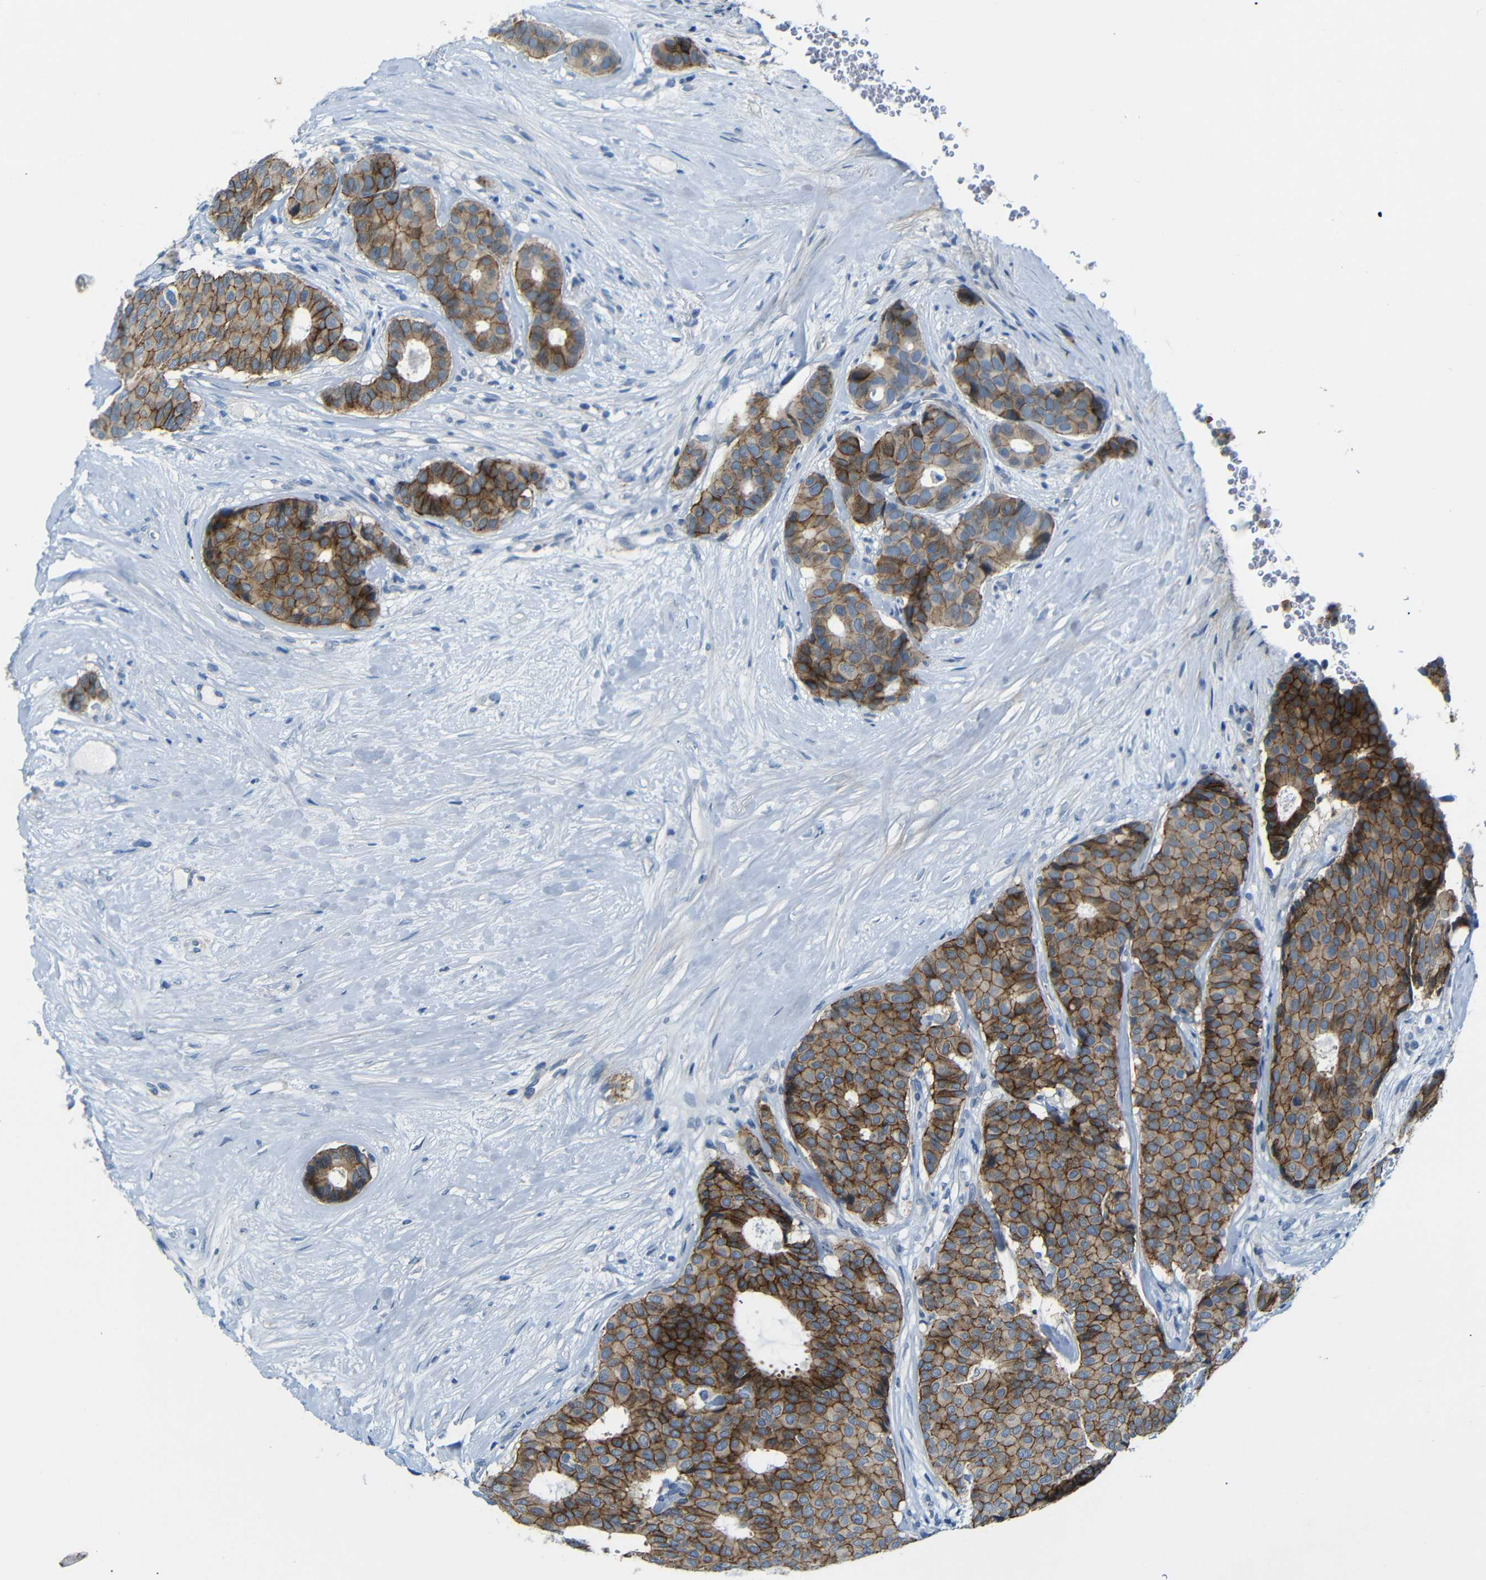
{"staining": {"intensity": "strong", "quantity": ">75%", "location": "cytoplasmic/membranous"}, "tissue": "breast cancer", "cell_type": "Tumor cells", "image_type": "cancer", "snomed": [{"axis": "morphology", "description": "Duct carcinoma"}, {"axis": "topography", "description": "Breast"}], "caption": "Immunohistochemical staining of human breast cancer demonstrates strong cytoplasmic/membranous protein positivity in approximately >75% of tumor cells. The staining was performed using DAB (3,3'-diaminobenzidine), with brown indicating positive protein expression. Nuclei are stained blue with hematoxylin.", "gene": "ANK3", "patient": {"sex": "female", "age": 75}}